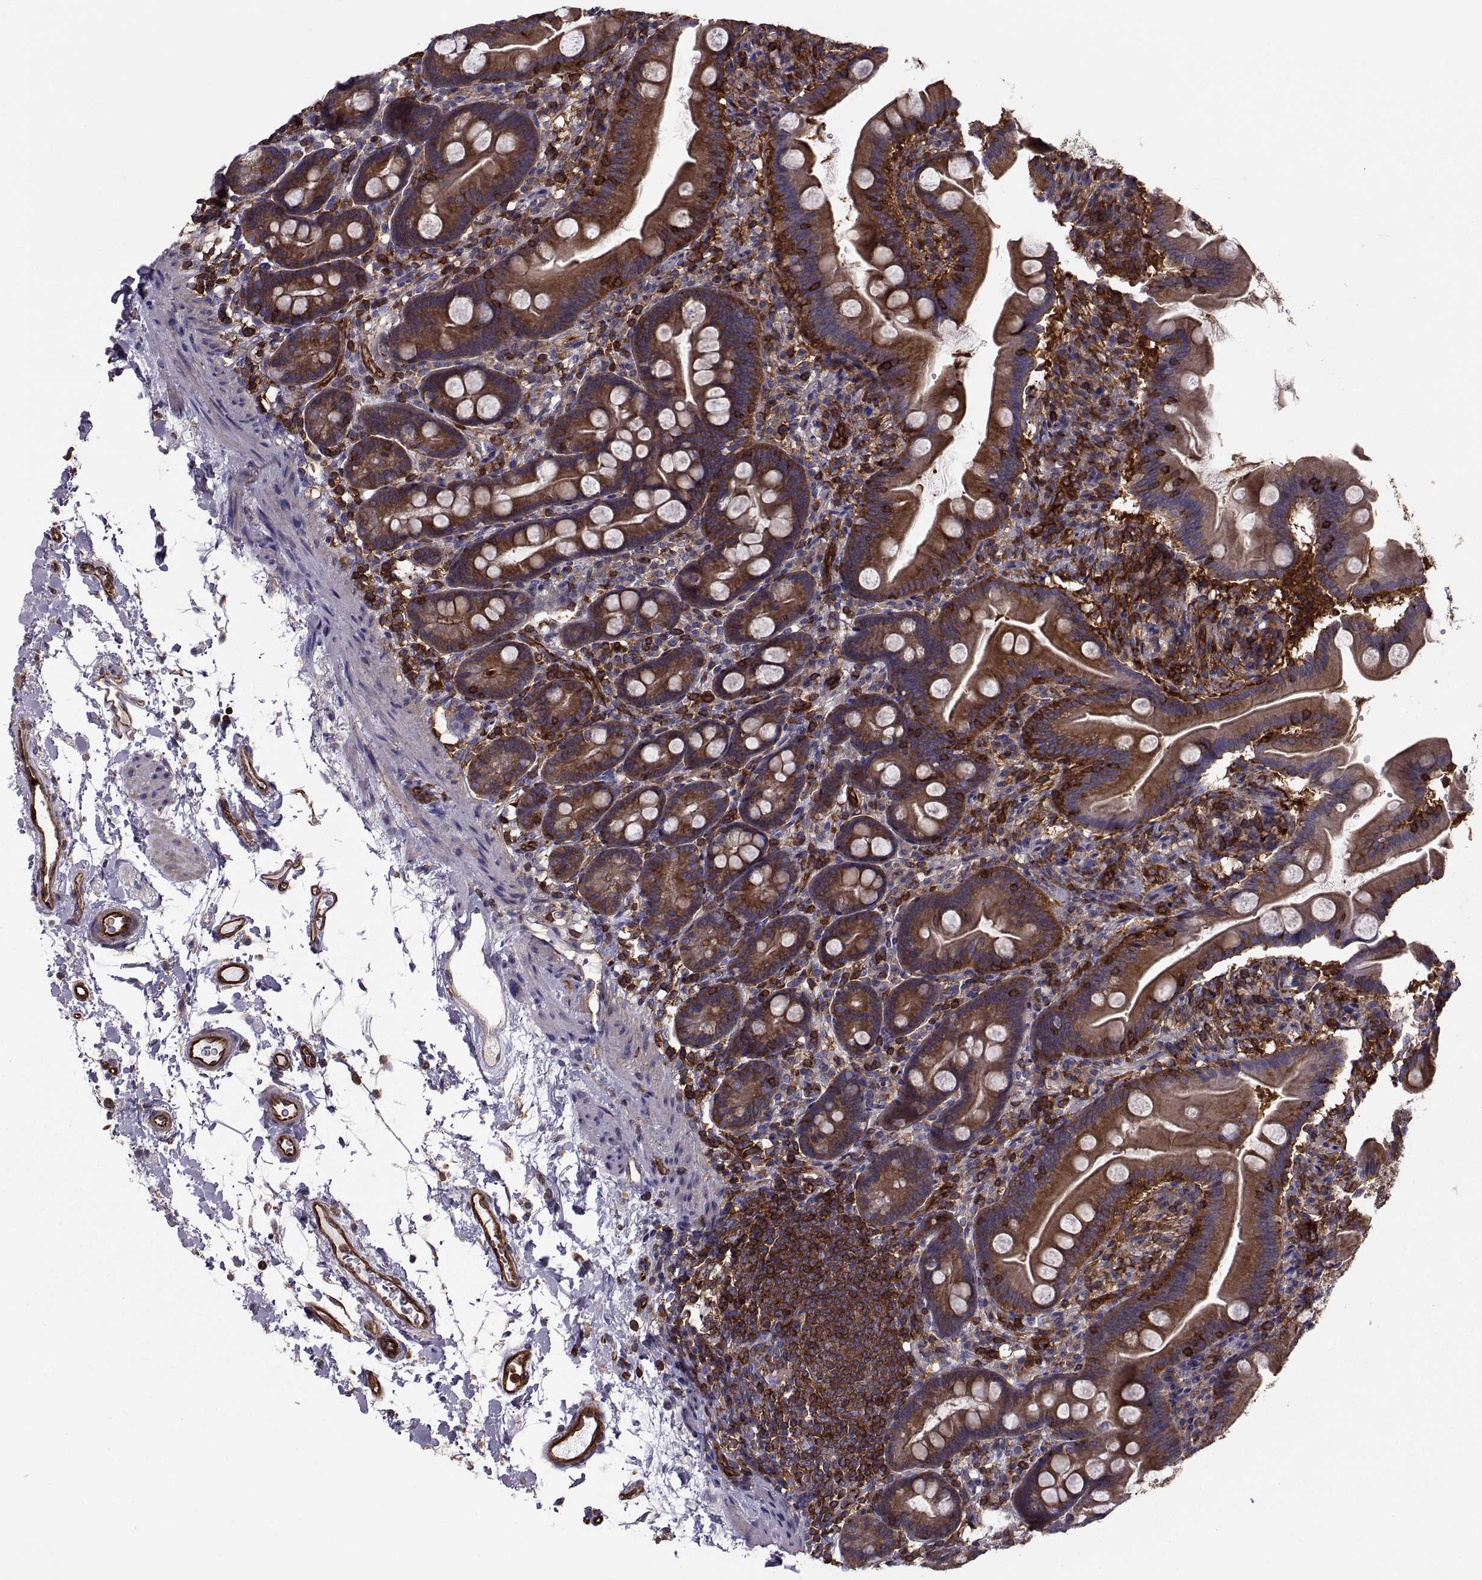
{"staining": {"intensity": "strong", "quantity": ">75%", "location": "cytoplasmic/membranous"}, "tissue": "small intestine", "cell_type": "Glandular cells", "image_type": "normal", "snomed": [{"axis": "morphology", "description": "Normal tissue, NOS"}, {"axis": "topography", "description": "Small intestine"}], "caption": "Immunohistochemical staining of unremarkable human small intestine shows strong cytoplasmic/membranous protein expression in approximately >75% of glandular cells.", "gene": "MYH9", "patient": {"sex": "female", "age": 44}}